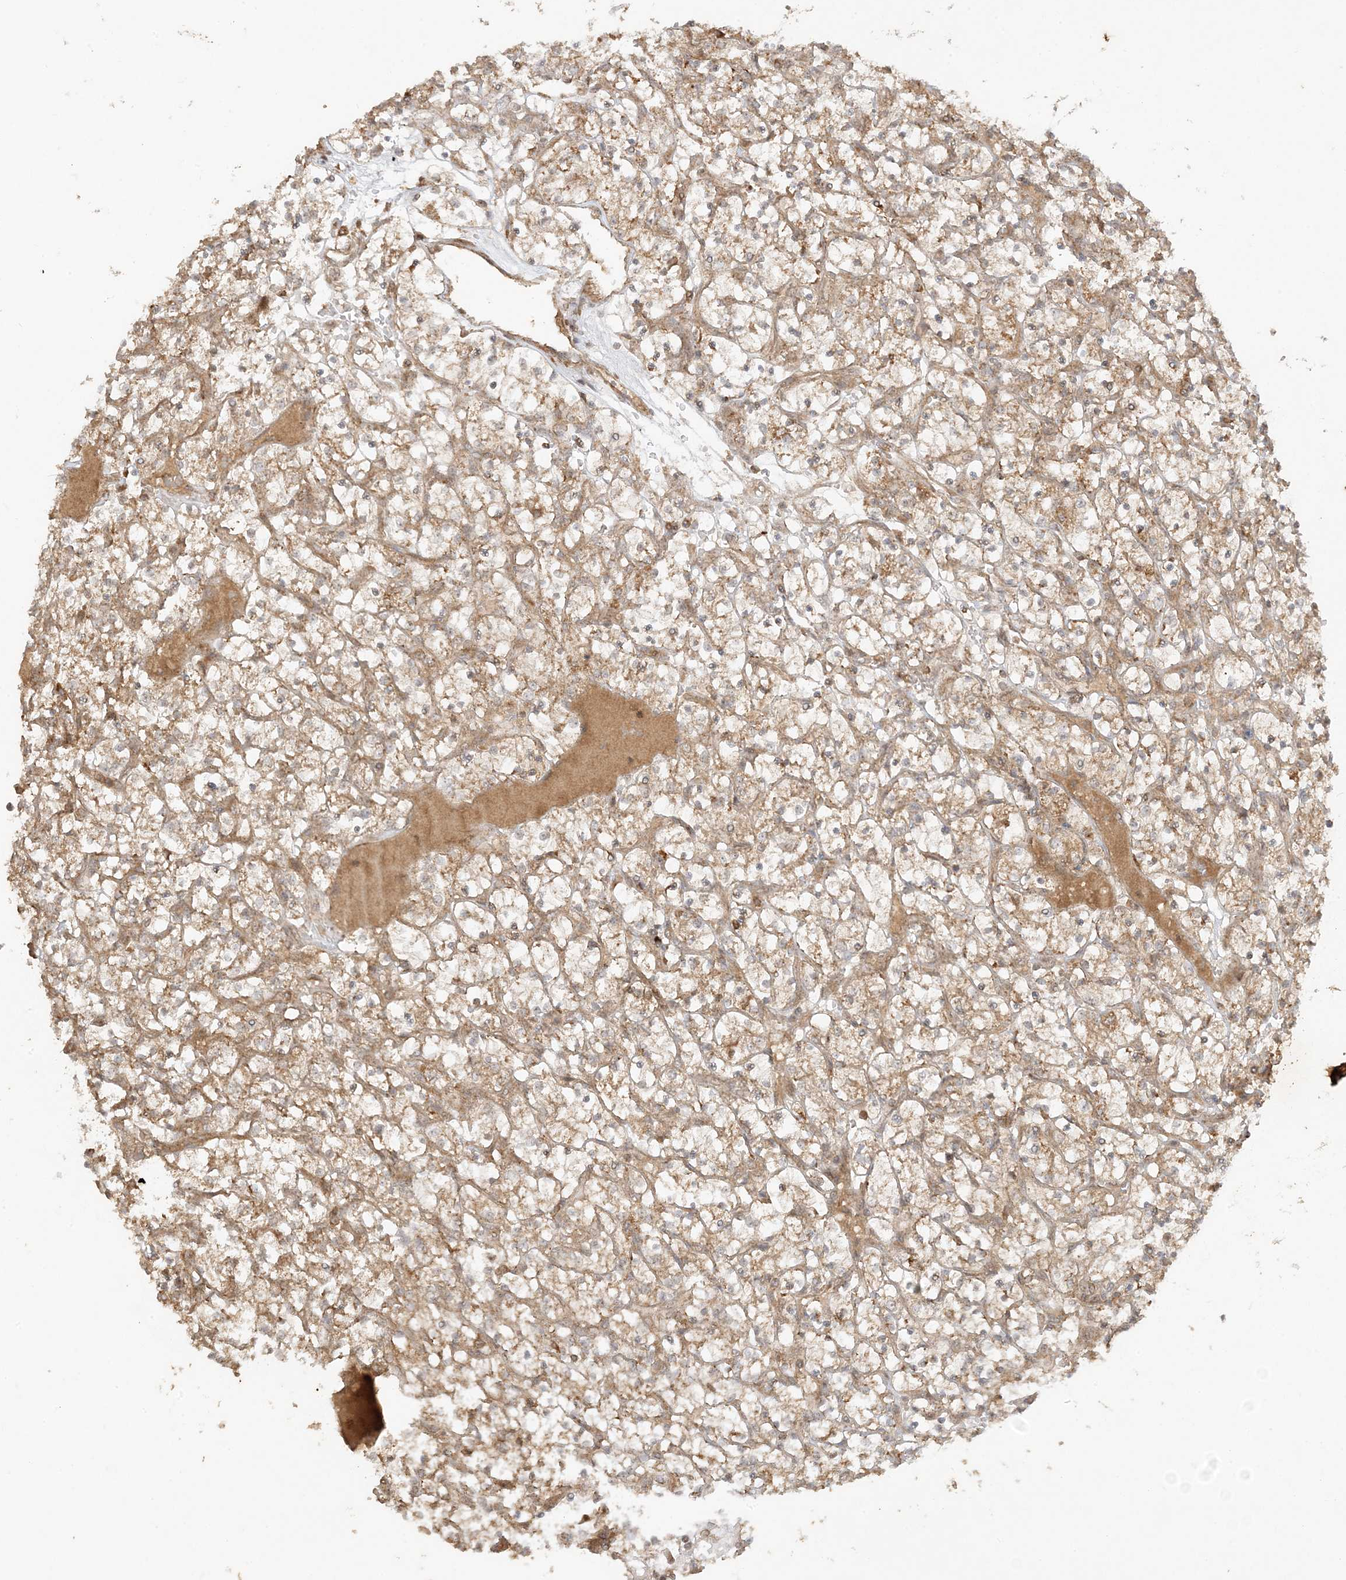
{"staining": {"intensity": "weak", "quantity": "25%-75%", "location": "cytoplasmic/membranous"}, "tissue": "renal cancer", "cell_type": "Tumor cells", "image_type": "cancer", "snomed": [{"axis": "morphology", "description": "Adenocarcinoma, NOS"}, {"axis": "topography", "description": "Kidney"}], "caption": "A low amount of weak cytoplasmic/membranous positivity is seen in about 25%-75% of tumor cells in adenocarcinoma (renal) tissue.", "gene": "XRN1", "patient": {"sex": "female", "age": 69}}